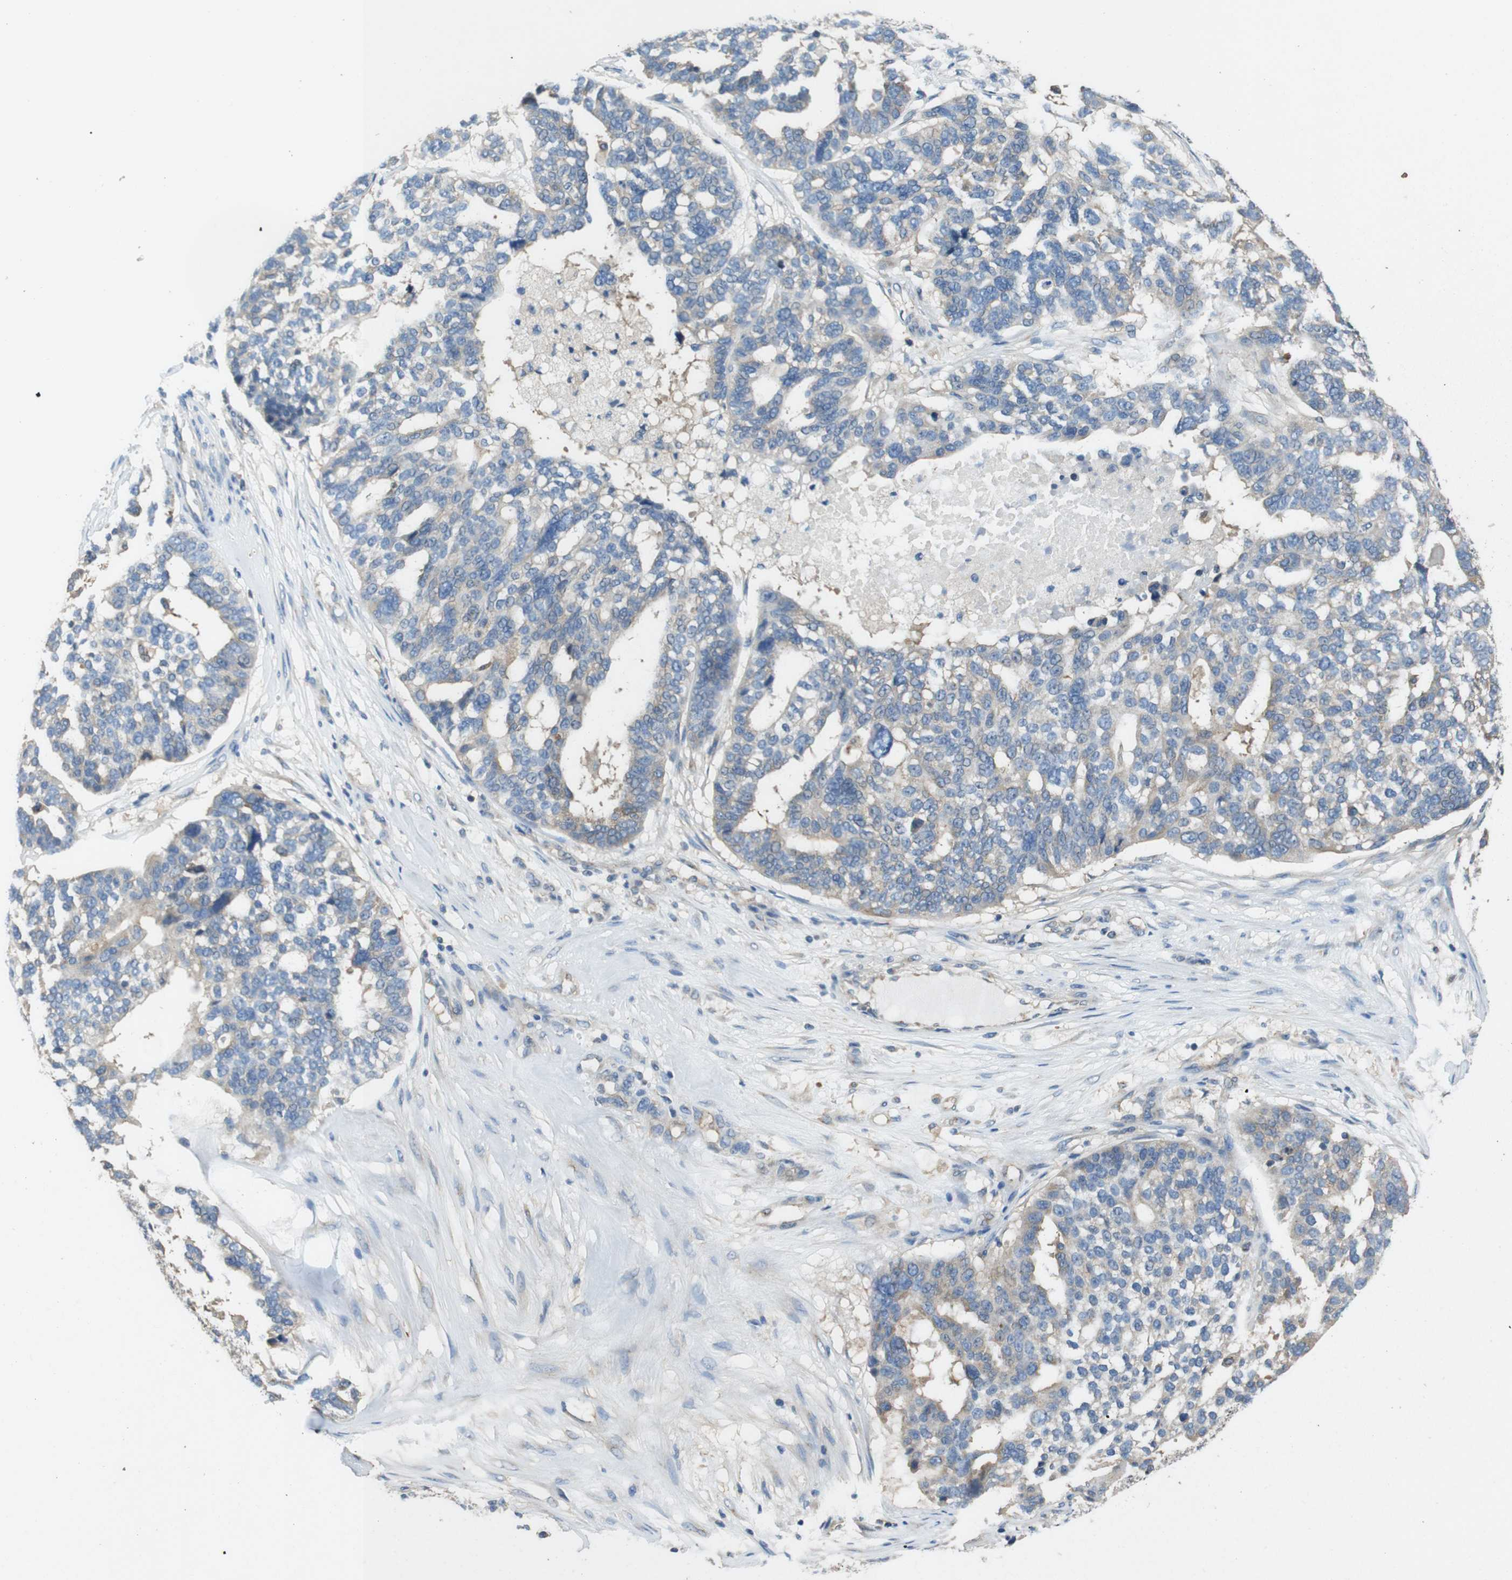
{"staining": {"intensity": "weak", "quantity": "<25%", "location": "cytoplasmic/membranous"}, "tissue": "ovarian cancer", "cell_type": "Tumor cells", "image_type": "cancer", "snomed": [{"axis": "morphology", "description": "Cystadenocarcinoma, serous, NOS"}, {"axis": "topography", "description": "Ovary"}], "caption": "DAB immunohistochemical staining of ovarian serous cystadenocarcinoma exhibits no significant expression in tumor cells.", "gene": "DCTN1", "patient": {"sex": "female", "age": 59}}